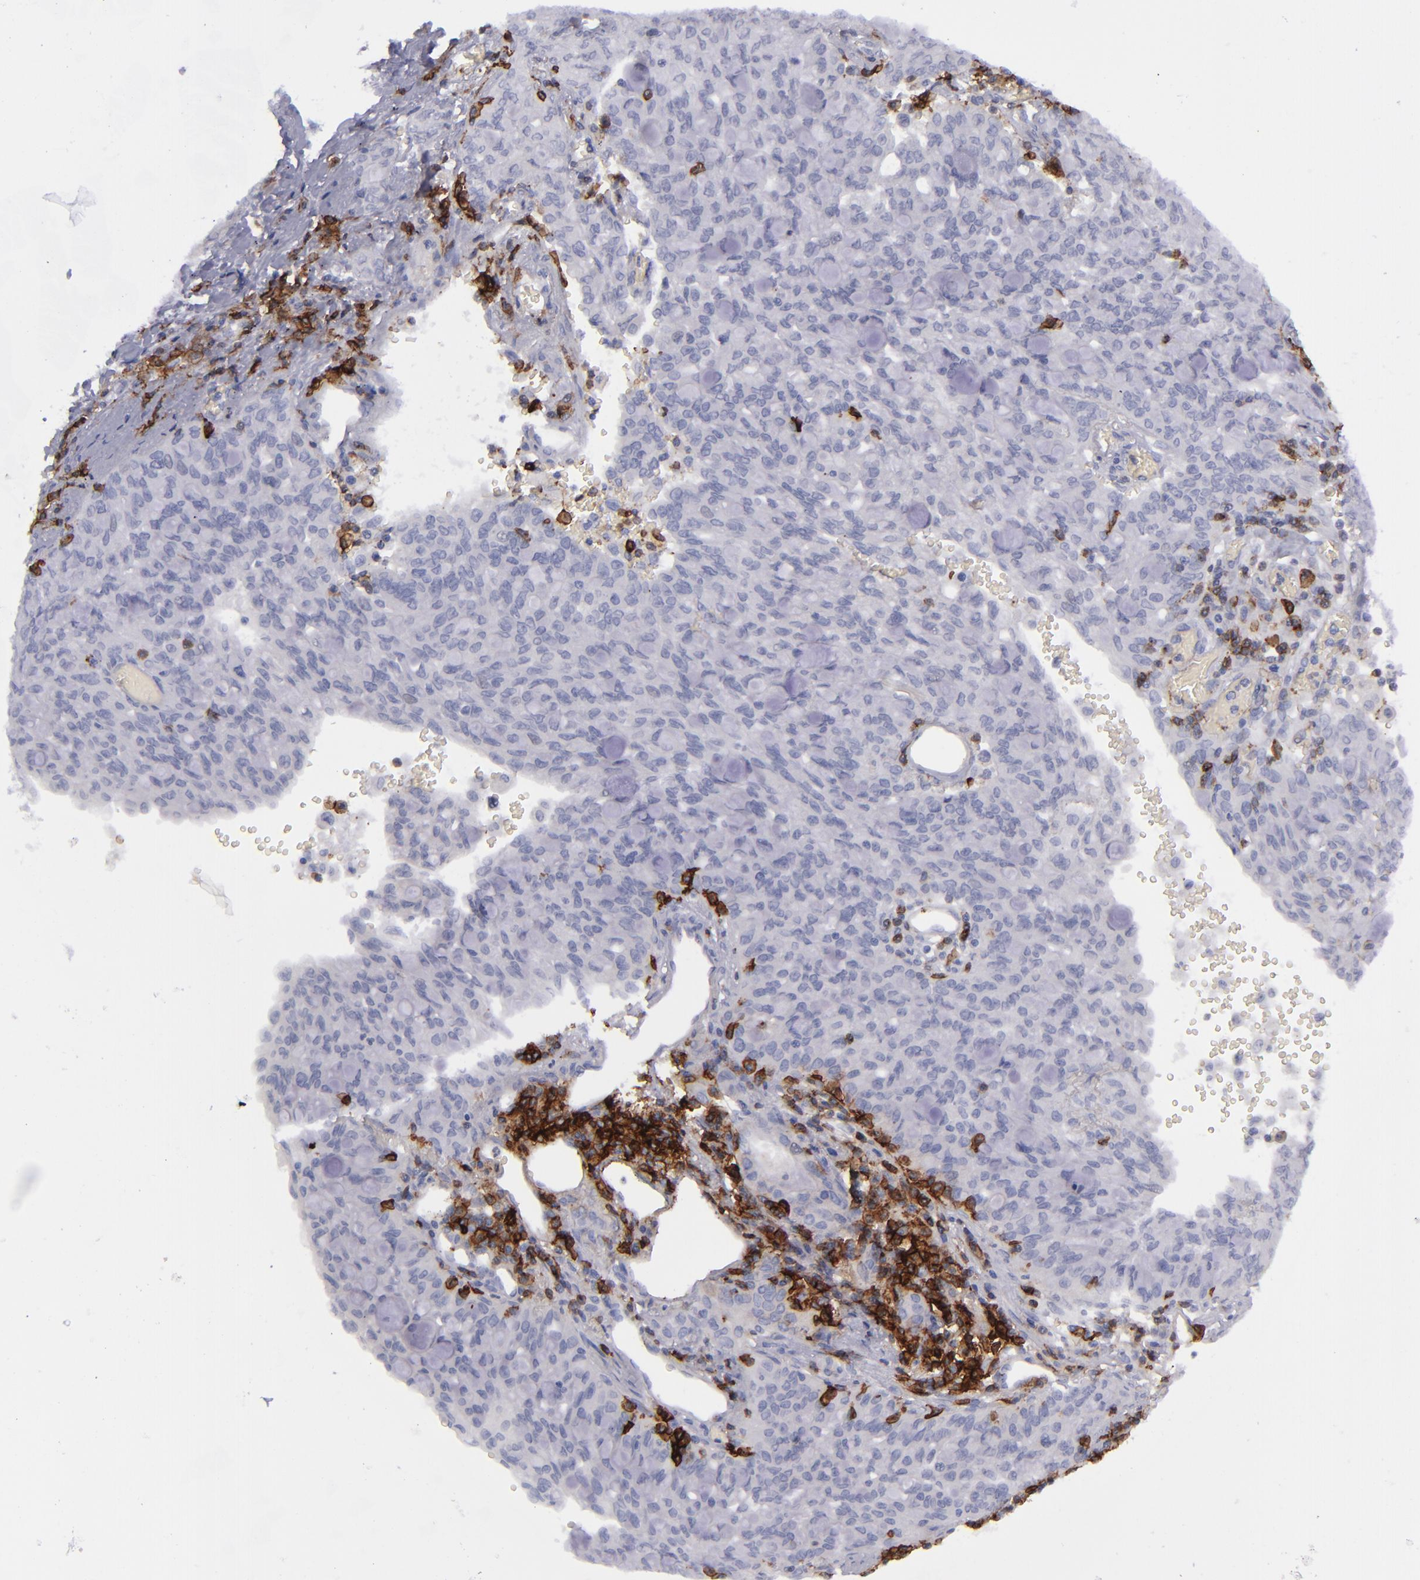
{"staining": {"intensity": "negative", "quantity": "none", "location": "none"}, "tissue": "lung cancer", "cell_type": "Tumor cells", "image_type": "cancer", "snomed": [{"axis": "morphology", "description": "Adenocarcinoma, NOS"}, {"axis": "topography", "description": "Lung"}], "caption": "DAB immunohistochemical staining of human lung cancer shows no significant positivity in tumor cells.", "gene": "CD27", "patient": {"sex": "female", "age": 44}}